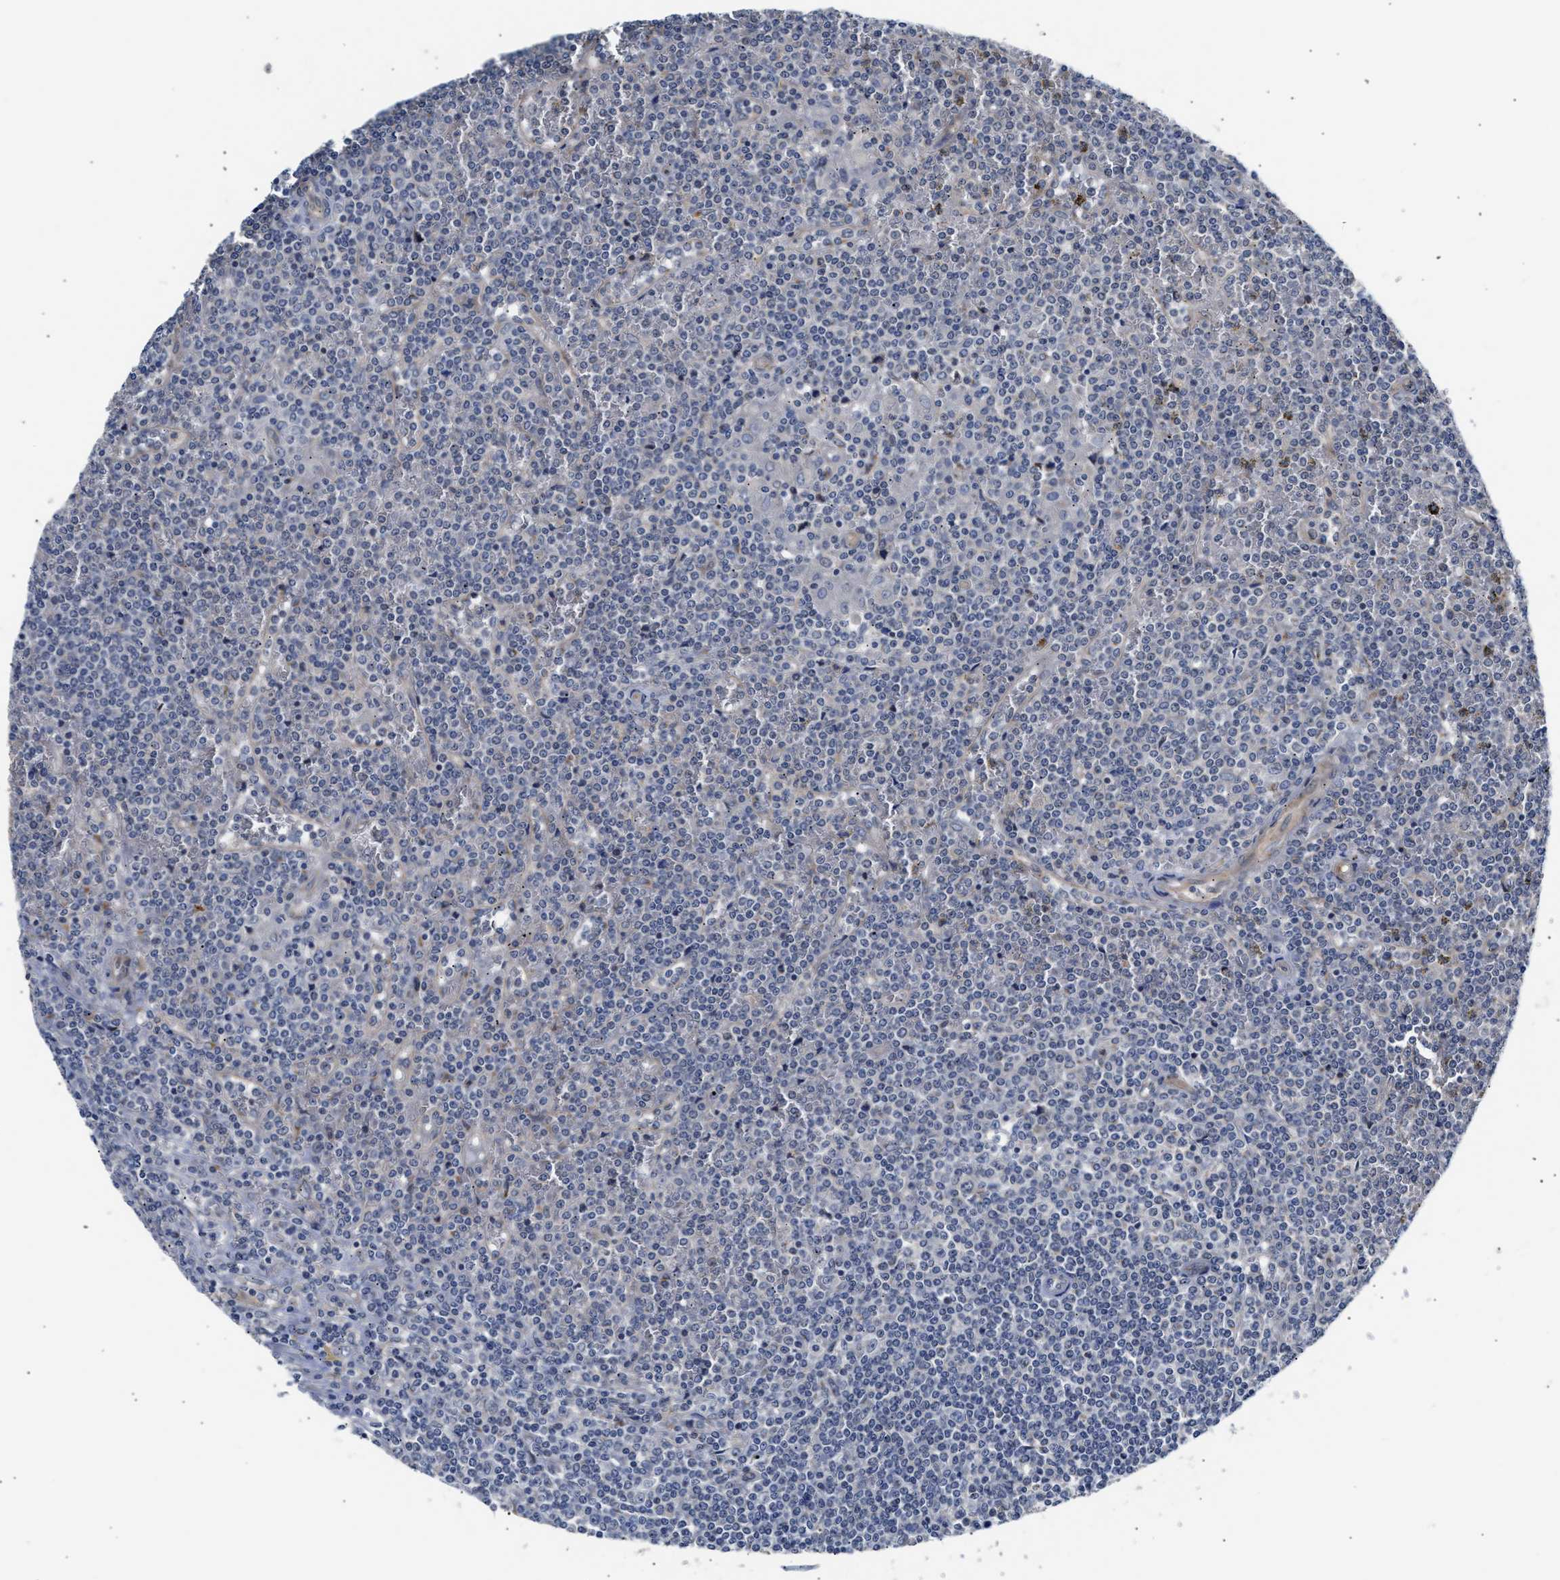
{"staining": {"intensity": "negative", "quantity": "none", "location": "none"}, "tissue": "lymphoma", "cell_type": "Tumor cells", "image_type": "cancer", "snomed": [{"axis": "morphology", "description": "Malignant lymphoma, non-Hodgkin's type, Low grade"}, {"axis": "topography", "description": "Spleen"}], "caption": "DAB immunohistochemical staining of human lymphoma demonstrates no significant expression in tumor cells.", "gene": "CCDC146", "patient": {"sex": "female", "age": 19}}